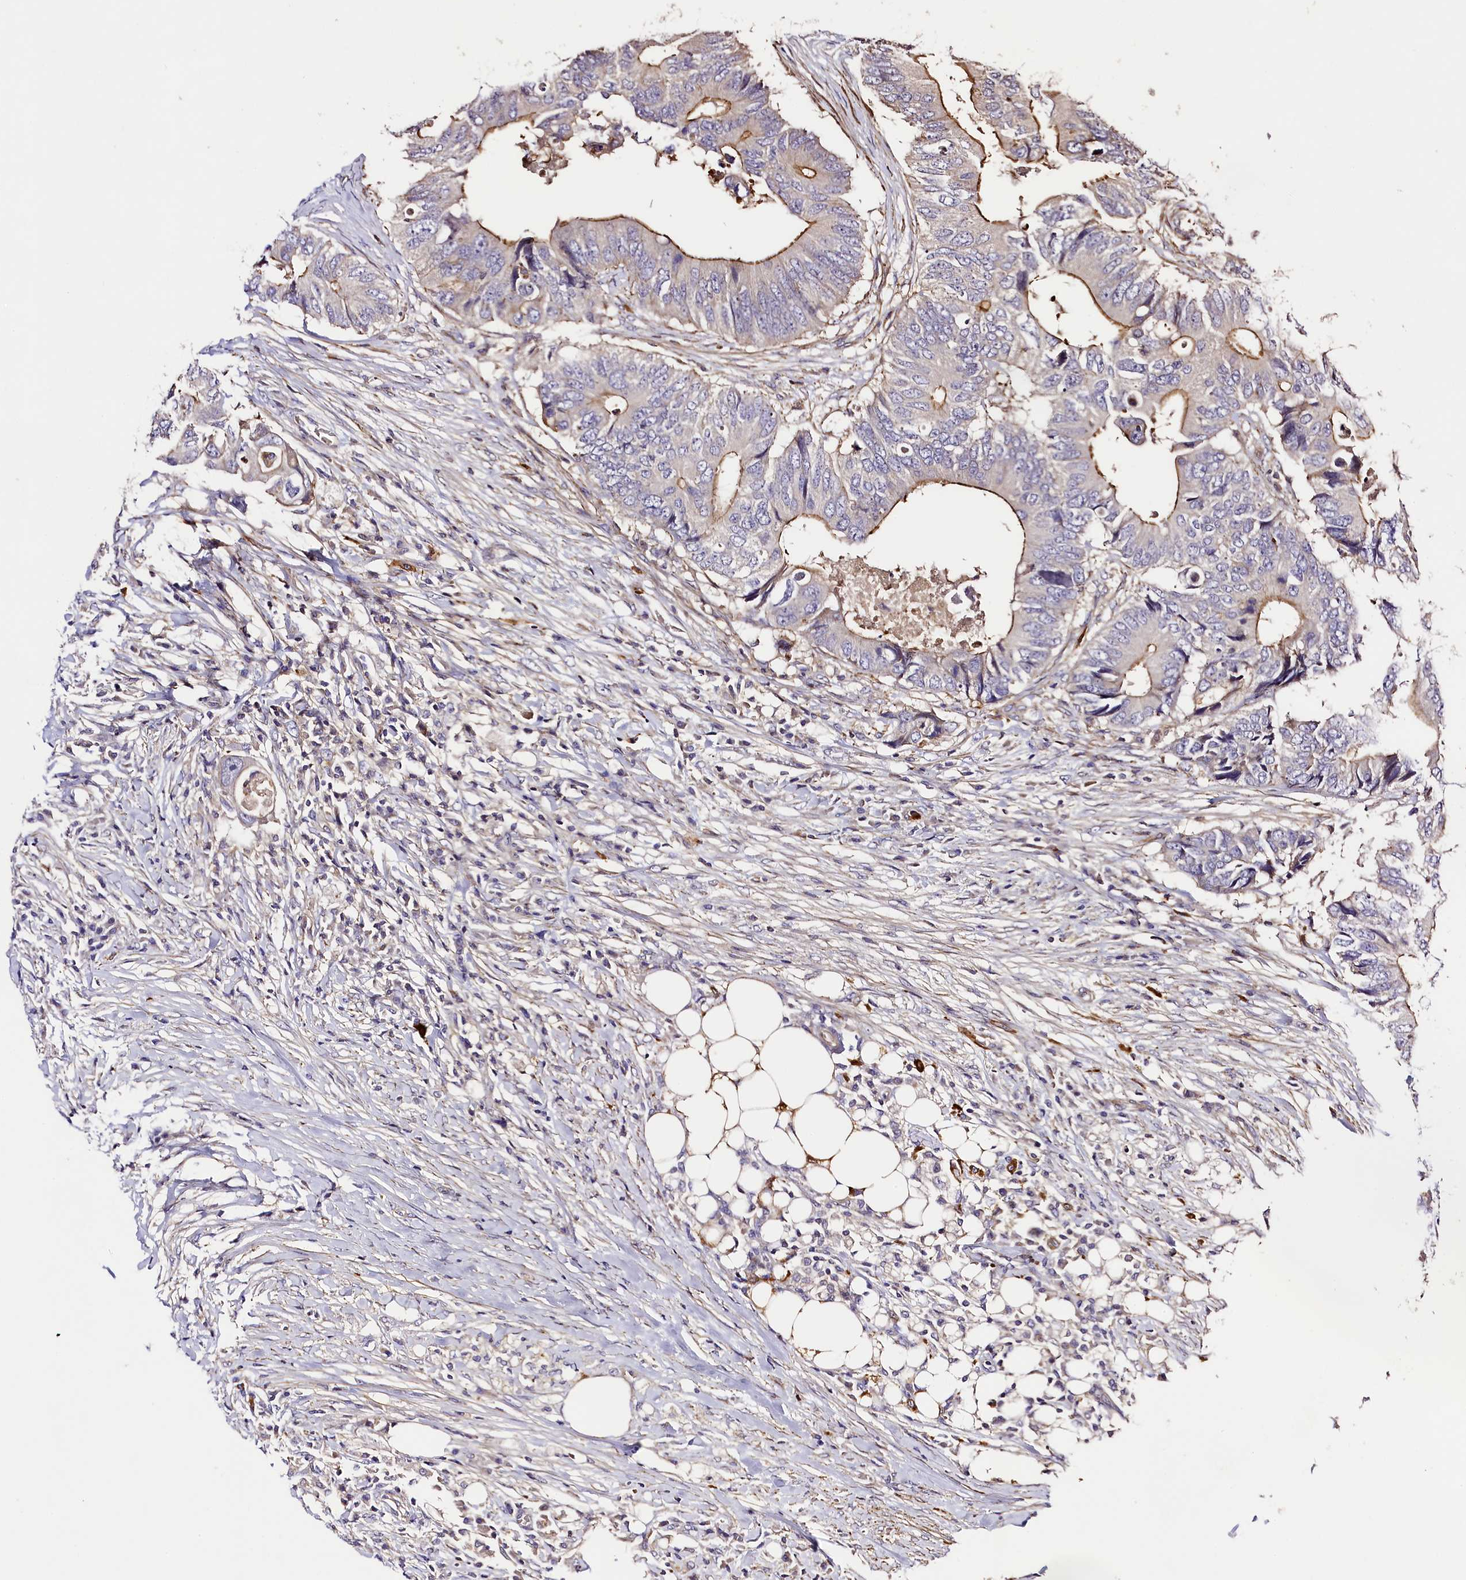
{"staining": {"intensity": "moderate", "quantity": "<25%", "location": "cytoplasmic/membranous"}, "tissue": "colorectal cancer", "cell_type": "Tumor cells", "image_type": "cancer", "snomed": [{"axis": "morphology", "description": "Adenocarcinoma, NOS"}, {"axis": "topography", "description": "Colon"}], "caption": "An IHC micrograph of neoplastic tissue is shown. Protein staining in brown labels moderate cytoplasmic/membranous positivity in colorectal cancer (adenocarcinoma) within tumor cells. (IHC, brightfield microscopy, high magnification).", "gene": "RAPSN", "patient": {"sex": "male", "age": 71}}